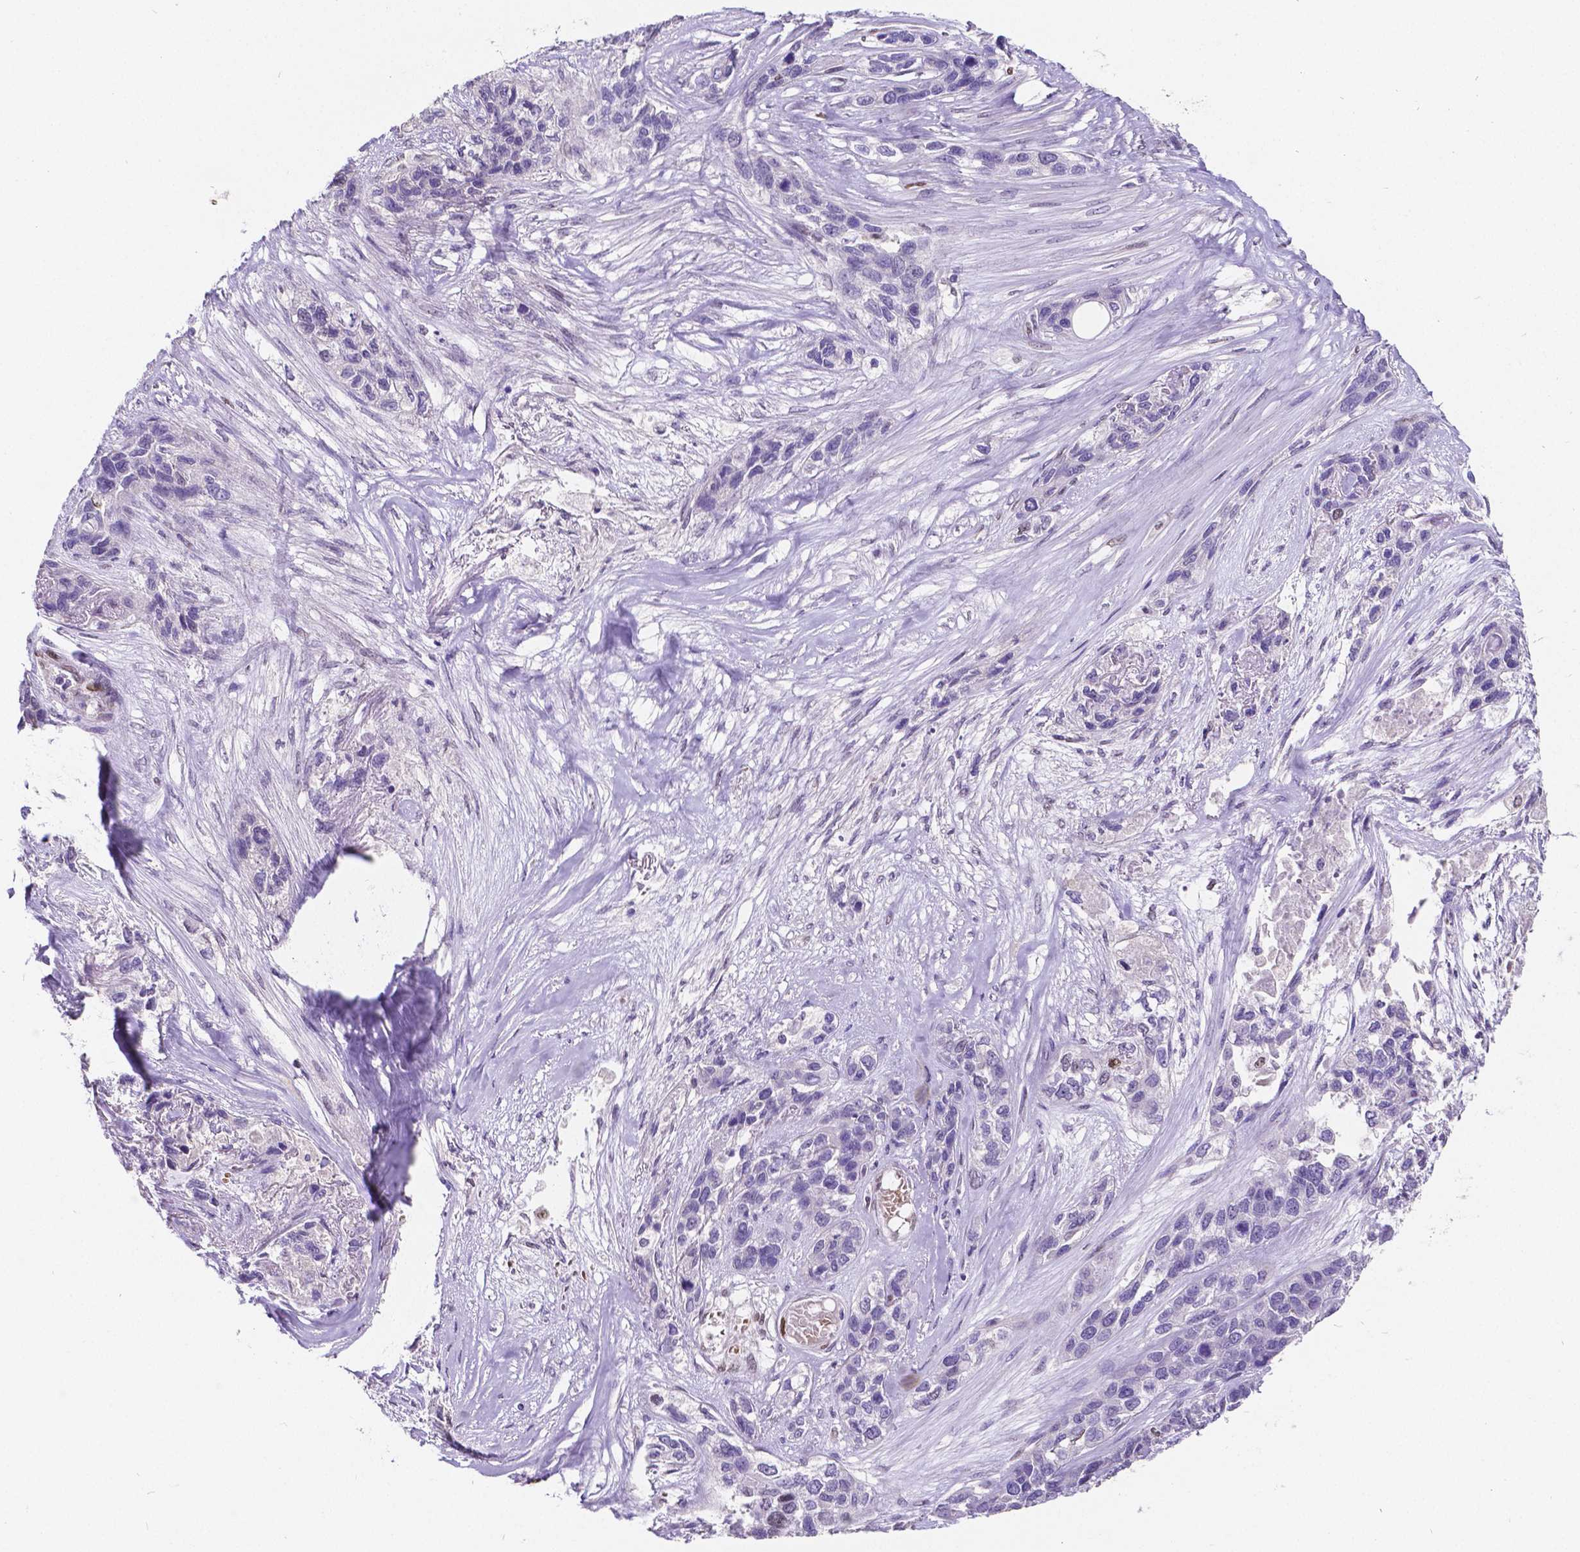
{"staining": {"intensity": "negative", "quantity": "none", "location": "none"}, "tissue": "lung cancer", "cell_type": "Tumor cells", "image_type": "cancer", "snomed": [{"axis": "morphology", "description": "Squamous cell carcinoma, NOS"}, {"axis": "topography", "description": "Lung"}], "caption": "An immunohistochemistry (IHC) micrograph of lung cancer (squamous cell carcinoma) is shown. There is no staining in tumor cells of lung cancer (squamous cell carcinoma).", "gene": "MEF2C", "patient": {"sex": "female", "age": 70}}